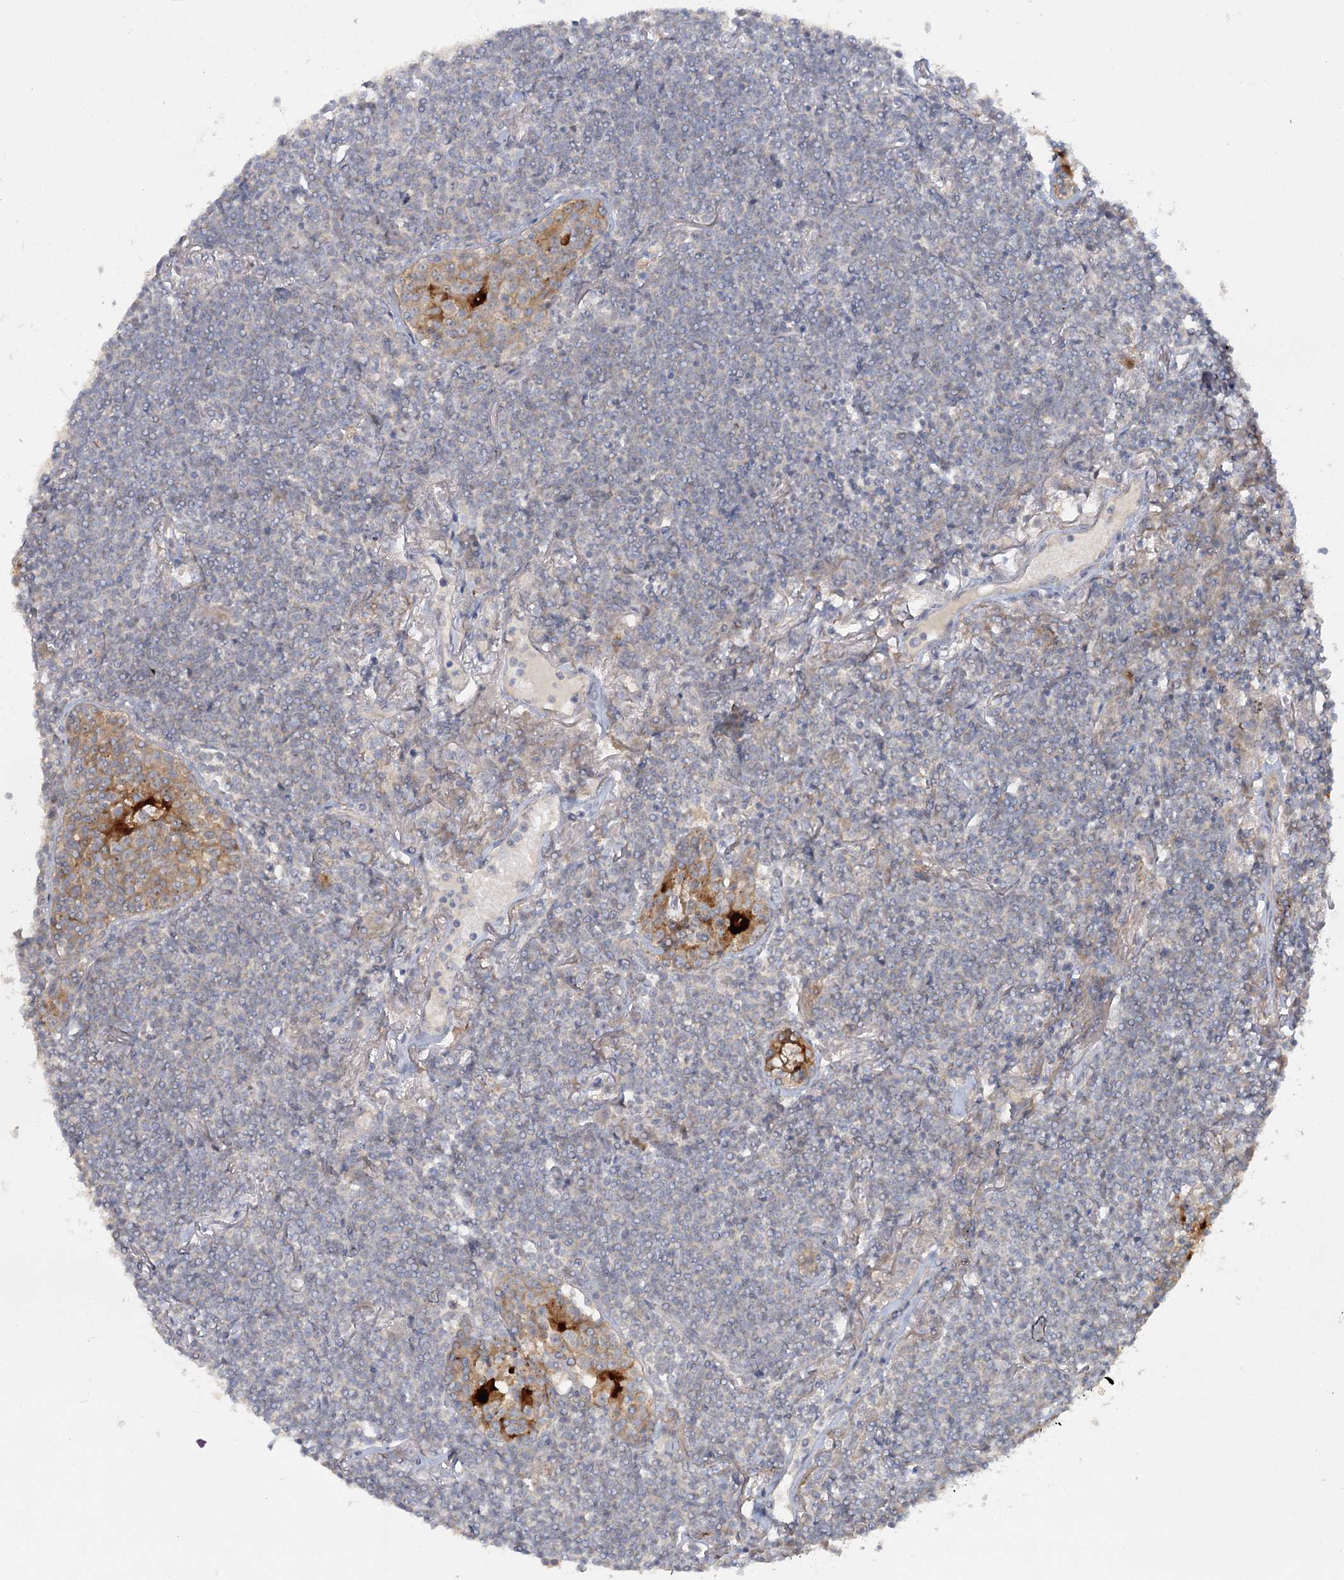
{"staining": {"intensity": "negative", "quantity": "none", "location": "none"}, "tissue": "lymphoma", "cell_type": "Tumor cells", "image_type": "cancer", "snomed": [{"axis": "morphology", "description": "Malignant lymphoma, non-Hodgkin's type, Low grade"}, {"axis": "topography", "description": "Lung"}], "caption": "The micrograph displays no staining of tumor cells in lymphoma.", "gene": "ANGPTL5", "patient": {"sex": "female", "age": 71}}